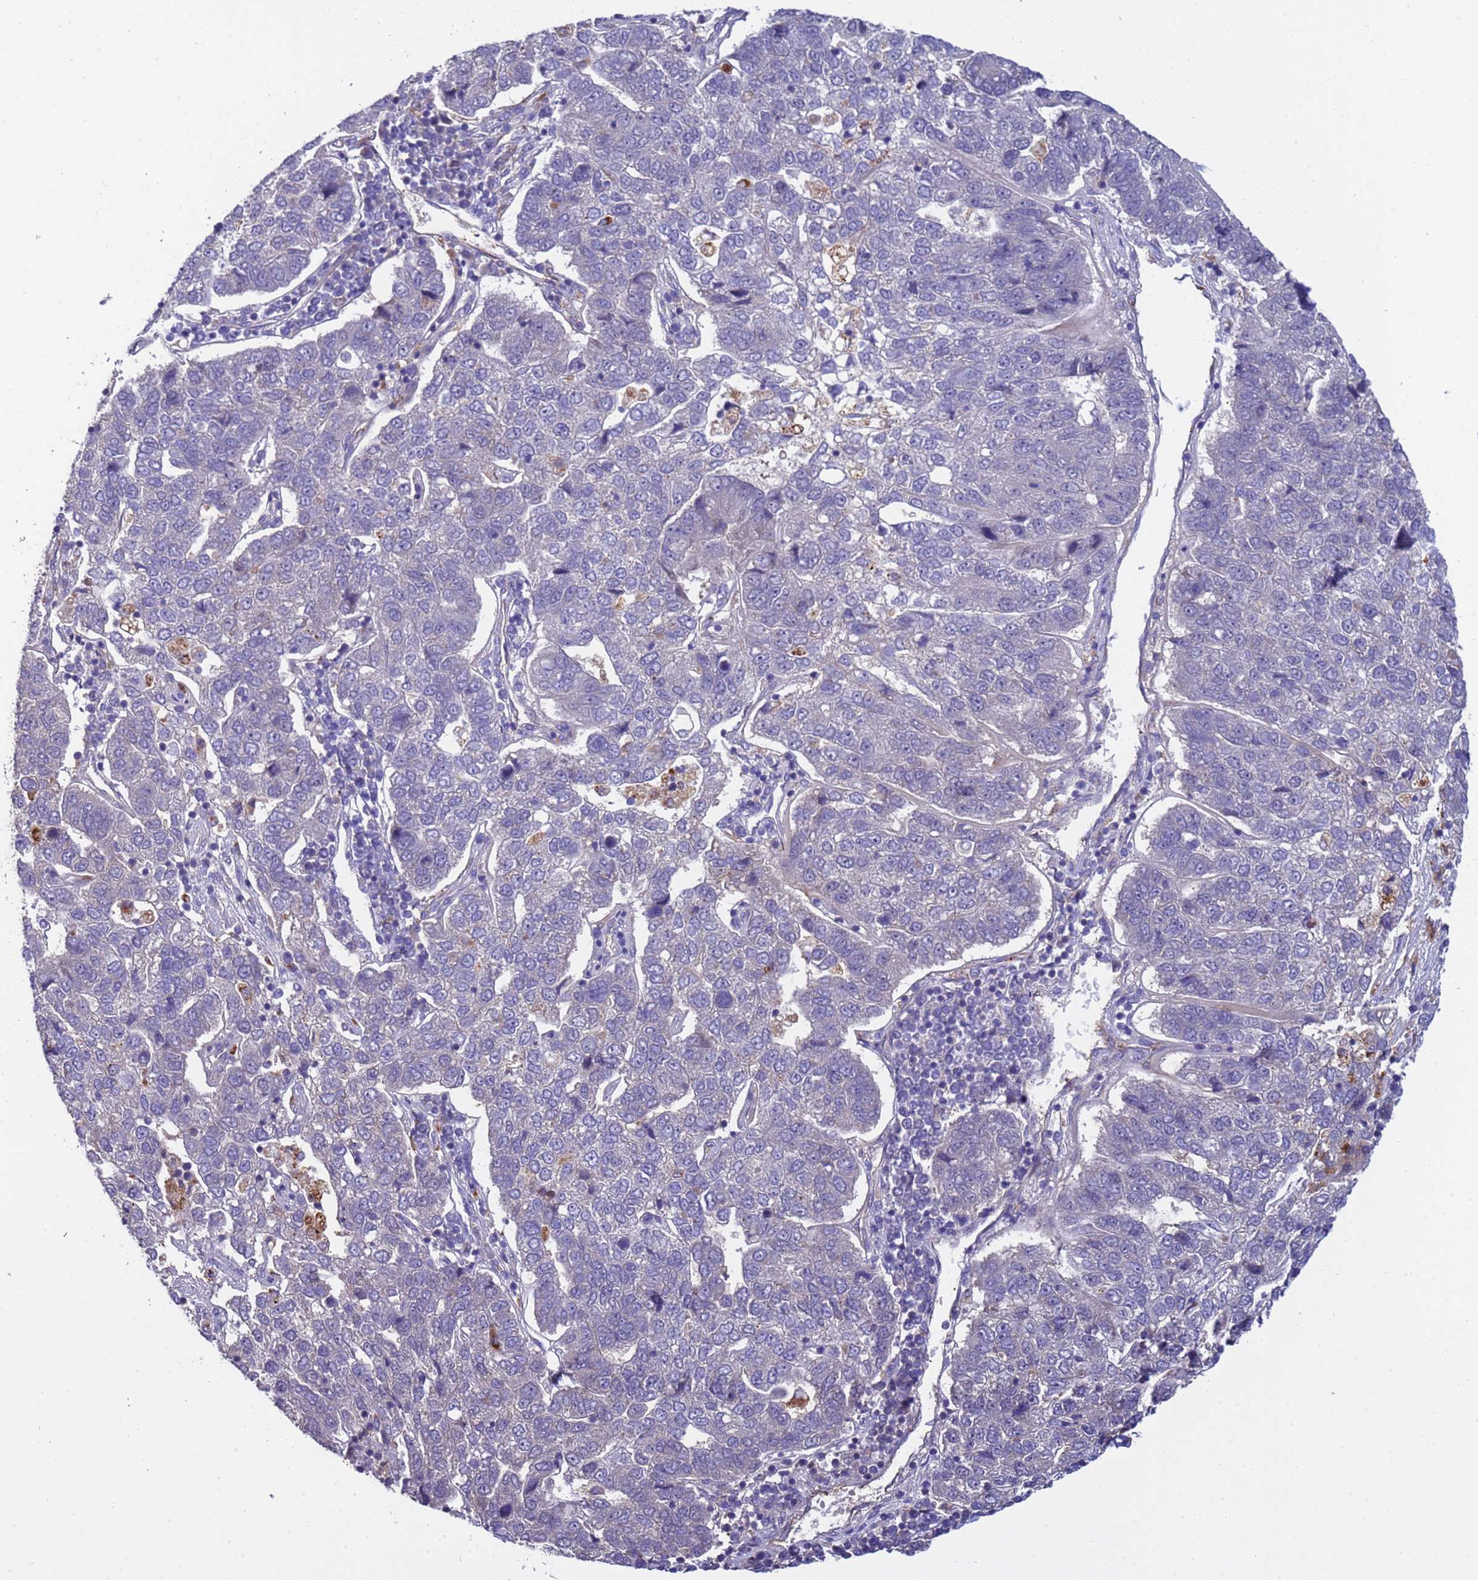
{"staining": {"intensity": "negative", "quantity": "none", "location": "none"}, "tissue": "pancreatic cancer", "cell_type": "Tumor cells", "image_type": "cancer", "snomed": [{"axis": "morphology", "description": "Adenocarcinoma, NOS"}, {"axis": "topography", "description": "Pancreas"}], "caption": "Tumor cells are negative for protein expression in human pancreatic cancer.", "gene": "ZNF248", "patient": {"sex": "female", "age": 61}}